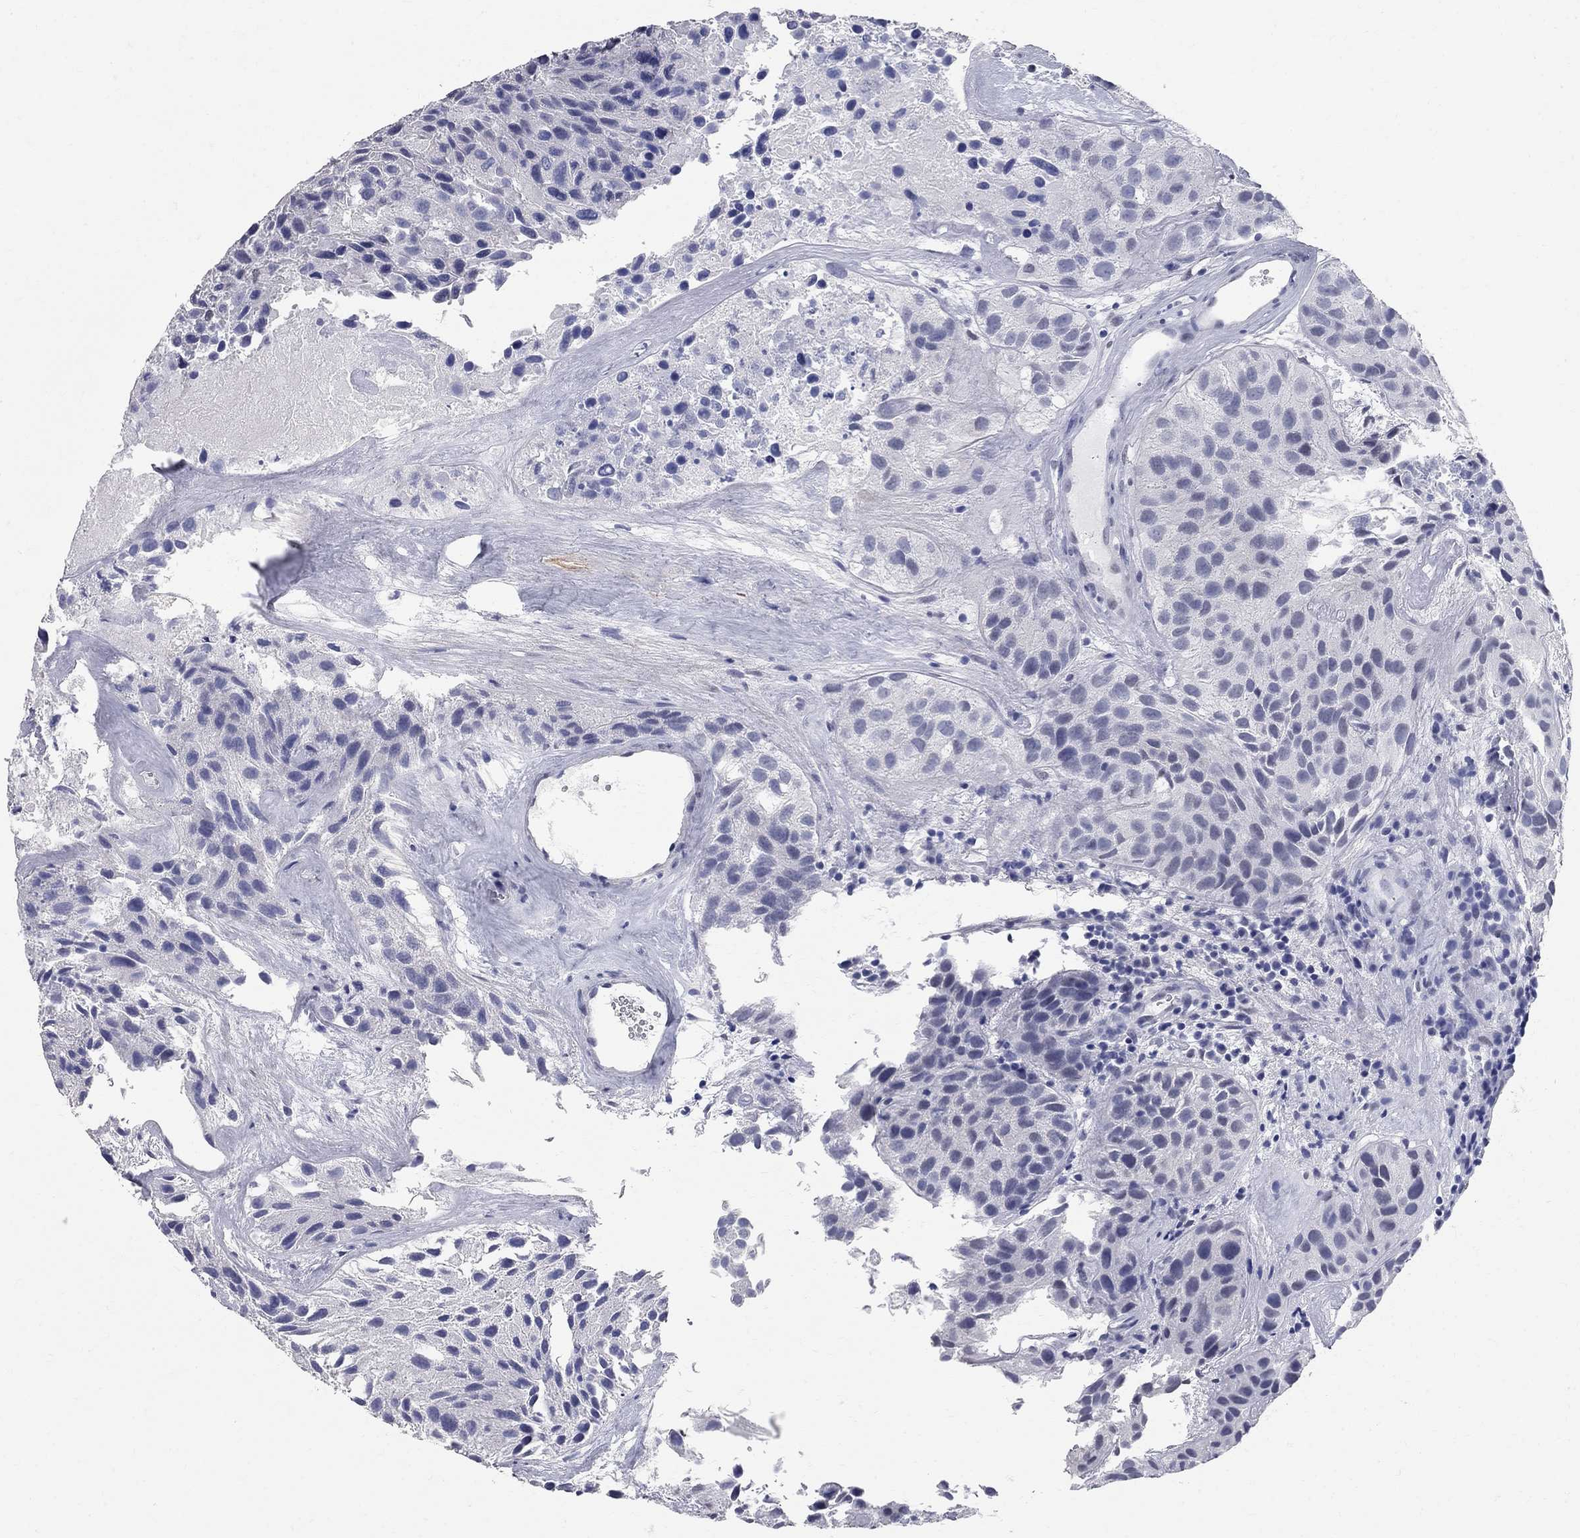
{"staining": {"intensity": "negative", "quantity": "none", "location": "none"}, "tissue": "urothelial cancer", "cell_type": "Tumor cells", "image_type": "cancer", "snomed": [{"axis": "morphology", "description": "Urothelial carcinoma, Low grade"}, {"axis": "topography", "description": "Urinary bladder"}], "caption": "DAB immunohistochemical staining of human urothelial cancer exhibits no significant positivity in tumor cells.", "gene": "BPIFB1", "patient": {"sex": "female", "age": 87}}